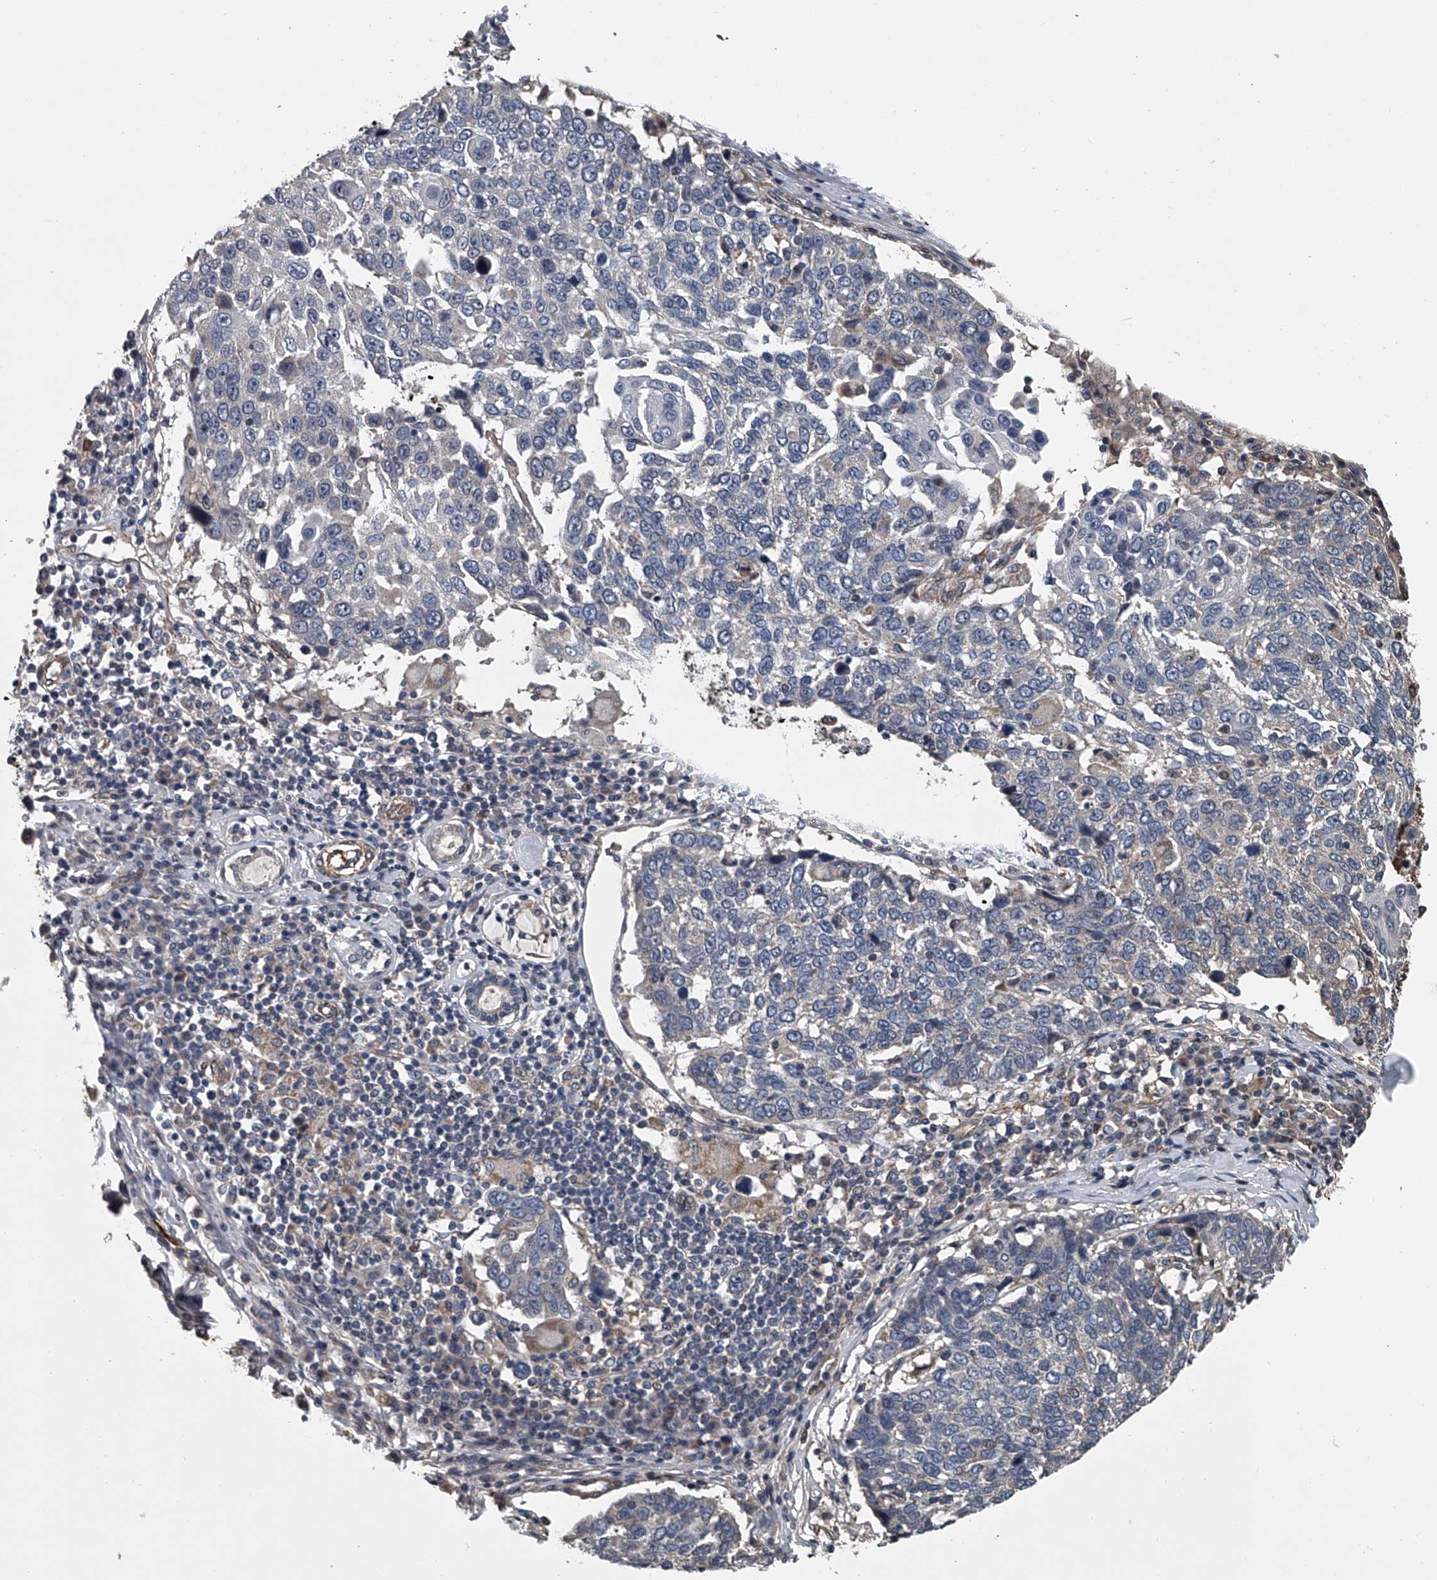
{"staining": {"intensity": "negative", "quantity": "none", "location": "none"}, "tissue": "lung cancer", "cell_type": "Tumor cells", "image_type": "cancer", "snomed": [{"axis": "morphology", "description": "Squamous cell carcinoma, NOS"}, {"axis": "topography", "description": "Lung"}], "caption": "High power microscopy image of an immunohistochemistry (IHC) image of lung squamous cell carcinoma, revealing no significant expression in tumor cells.", "gene": "LDLRAD2", "patient": {"sex": "male", "age": 66}}